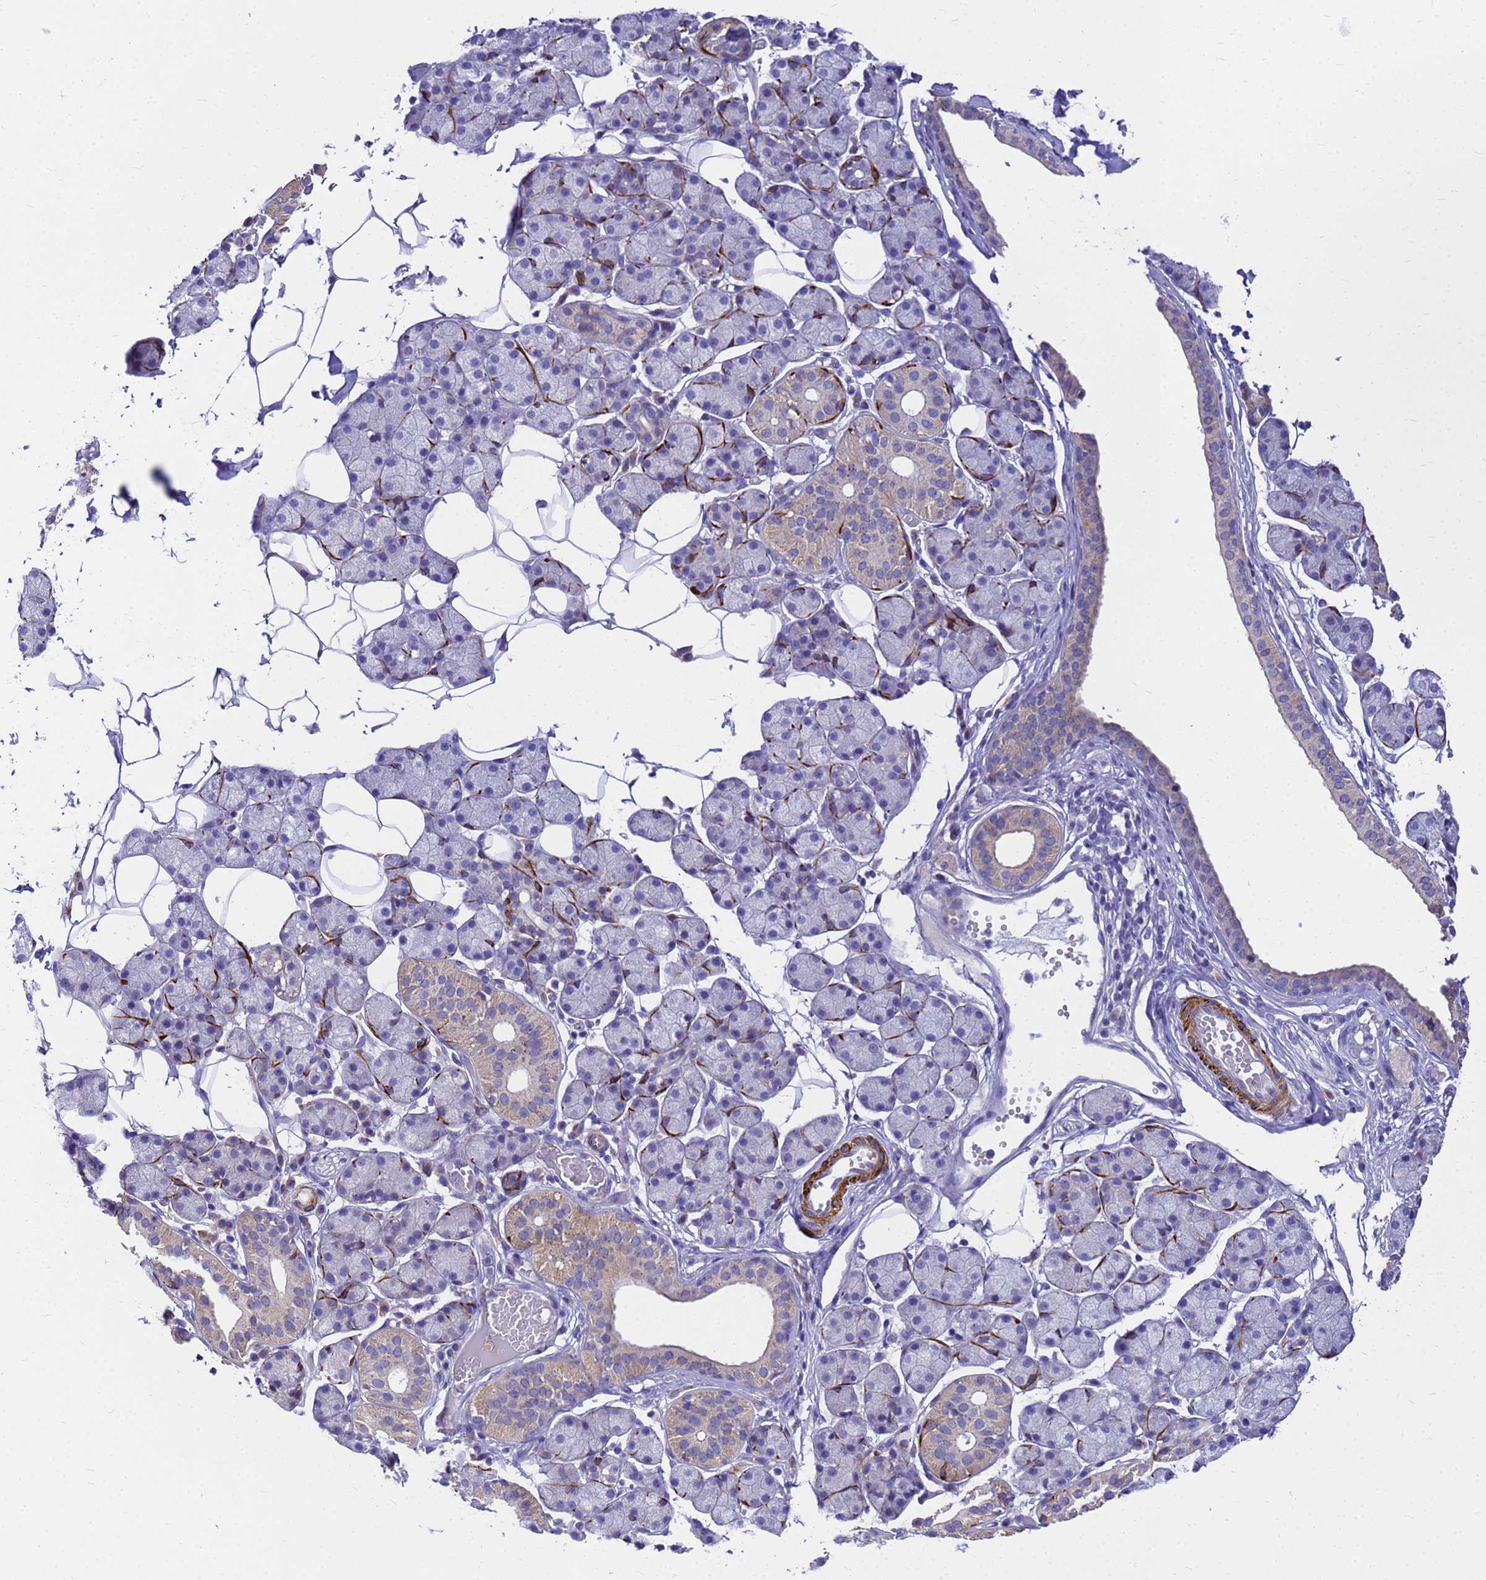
{"staining": {"intensity": "weak", "quantity": "<25%", "location": "cytoplasmic/membranous"}, "tissue": "salivary gland", "cell_type": "Glandular cells", "image_type": "normal", "snomed": [{"axis": "morphology", "description": "Normal tissue, NOS"}, {"axis": "topography", "description": "Salivary gland"}], "caption": "IHC photomicrograph of benign salivary gland: human salivary gland stained with DAB displays no significant protein positivity in glandular cells. The staining was performed using DAB to visualize the protein expression in brown, while the nuclei were stained in blue with hematoxylin (Magnification: 20x).", "gene": "POP7", "patient": {"sex": "female", "age": 33}}